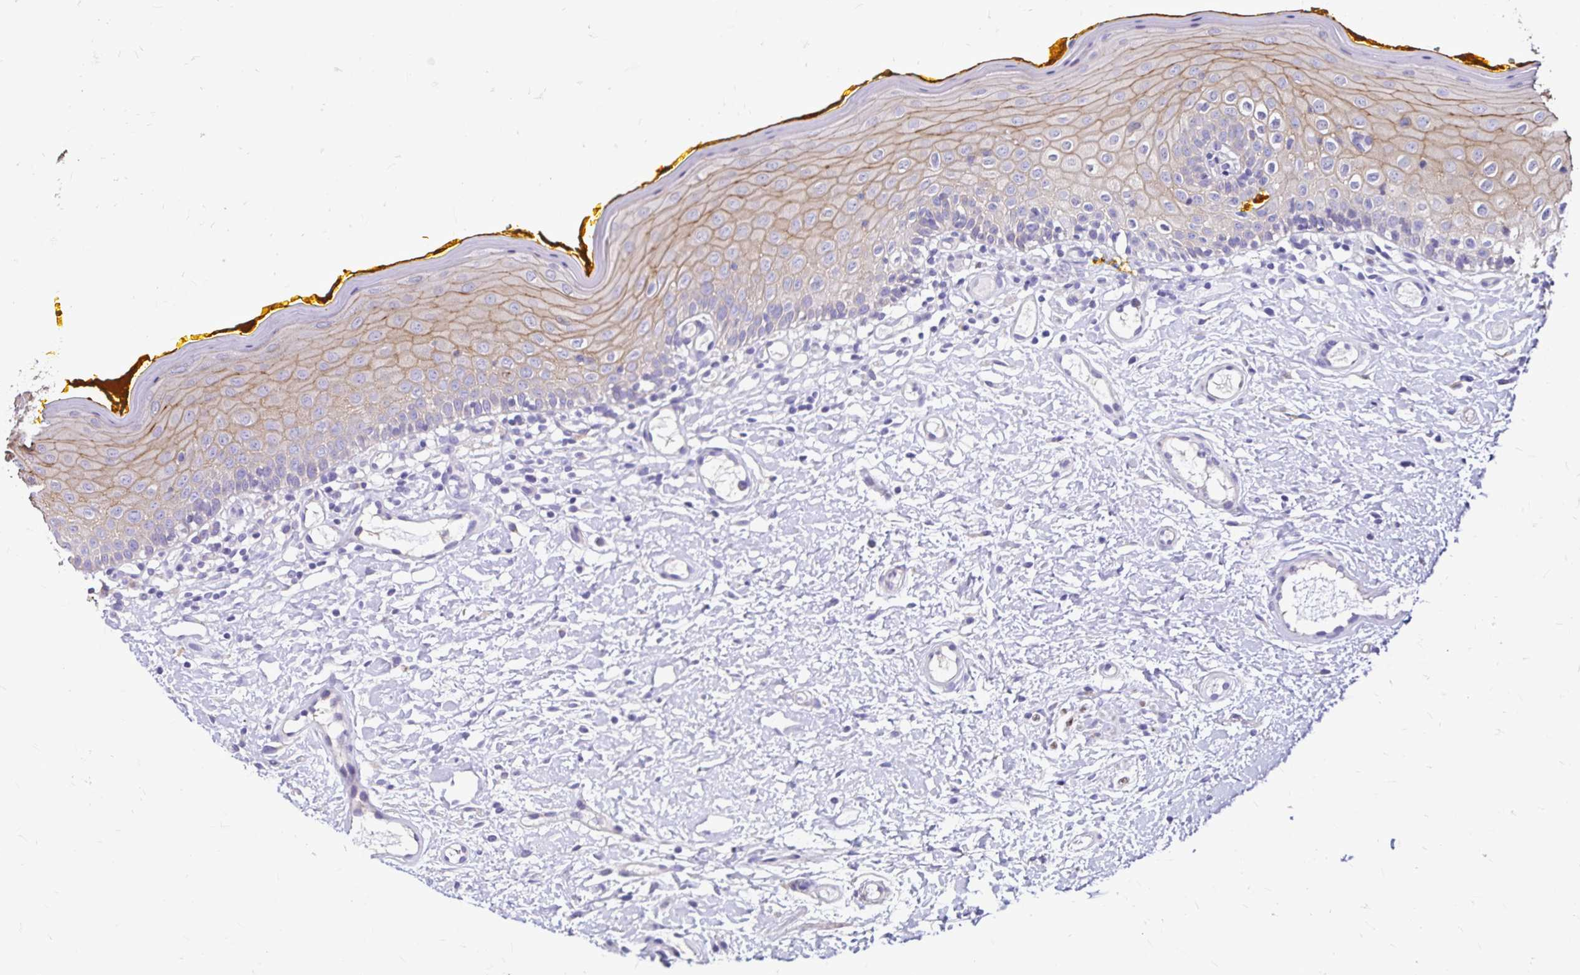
{"staining": {"intensity": "weak", "quantity": "<25%", "location": "cytoplasmic/membranous"}, "tissue": "oral mucosa", "cell_type": "Squamous epithelial cells", "image_type": "normal", "snomed": [{"axis": "morphology", "description": "Normal tissue, NOS"}, {"axis": "topography", "description": "Oral tissue"}, {"axis": "topography", "description": "Tounge, NOS"}], "caption": "Oral mucosa stained for a protein using immunohistochemistry (IHC) reveals no positivity squamous epithelial cells.", "gene": "EVPL", "patient": {"sex": "female", "age": 58}}